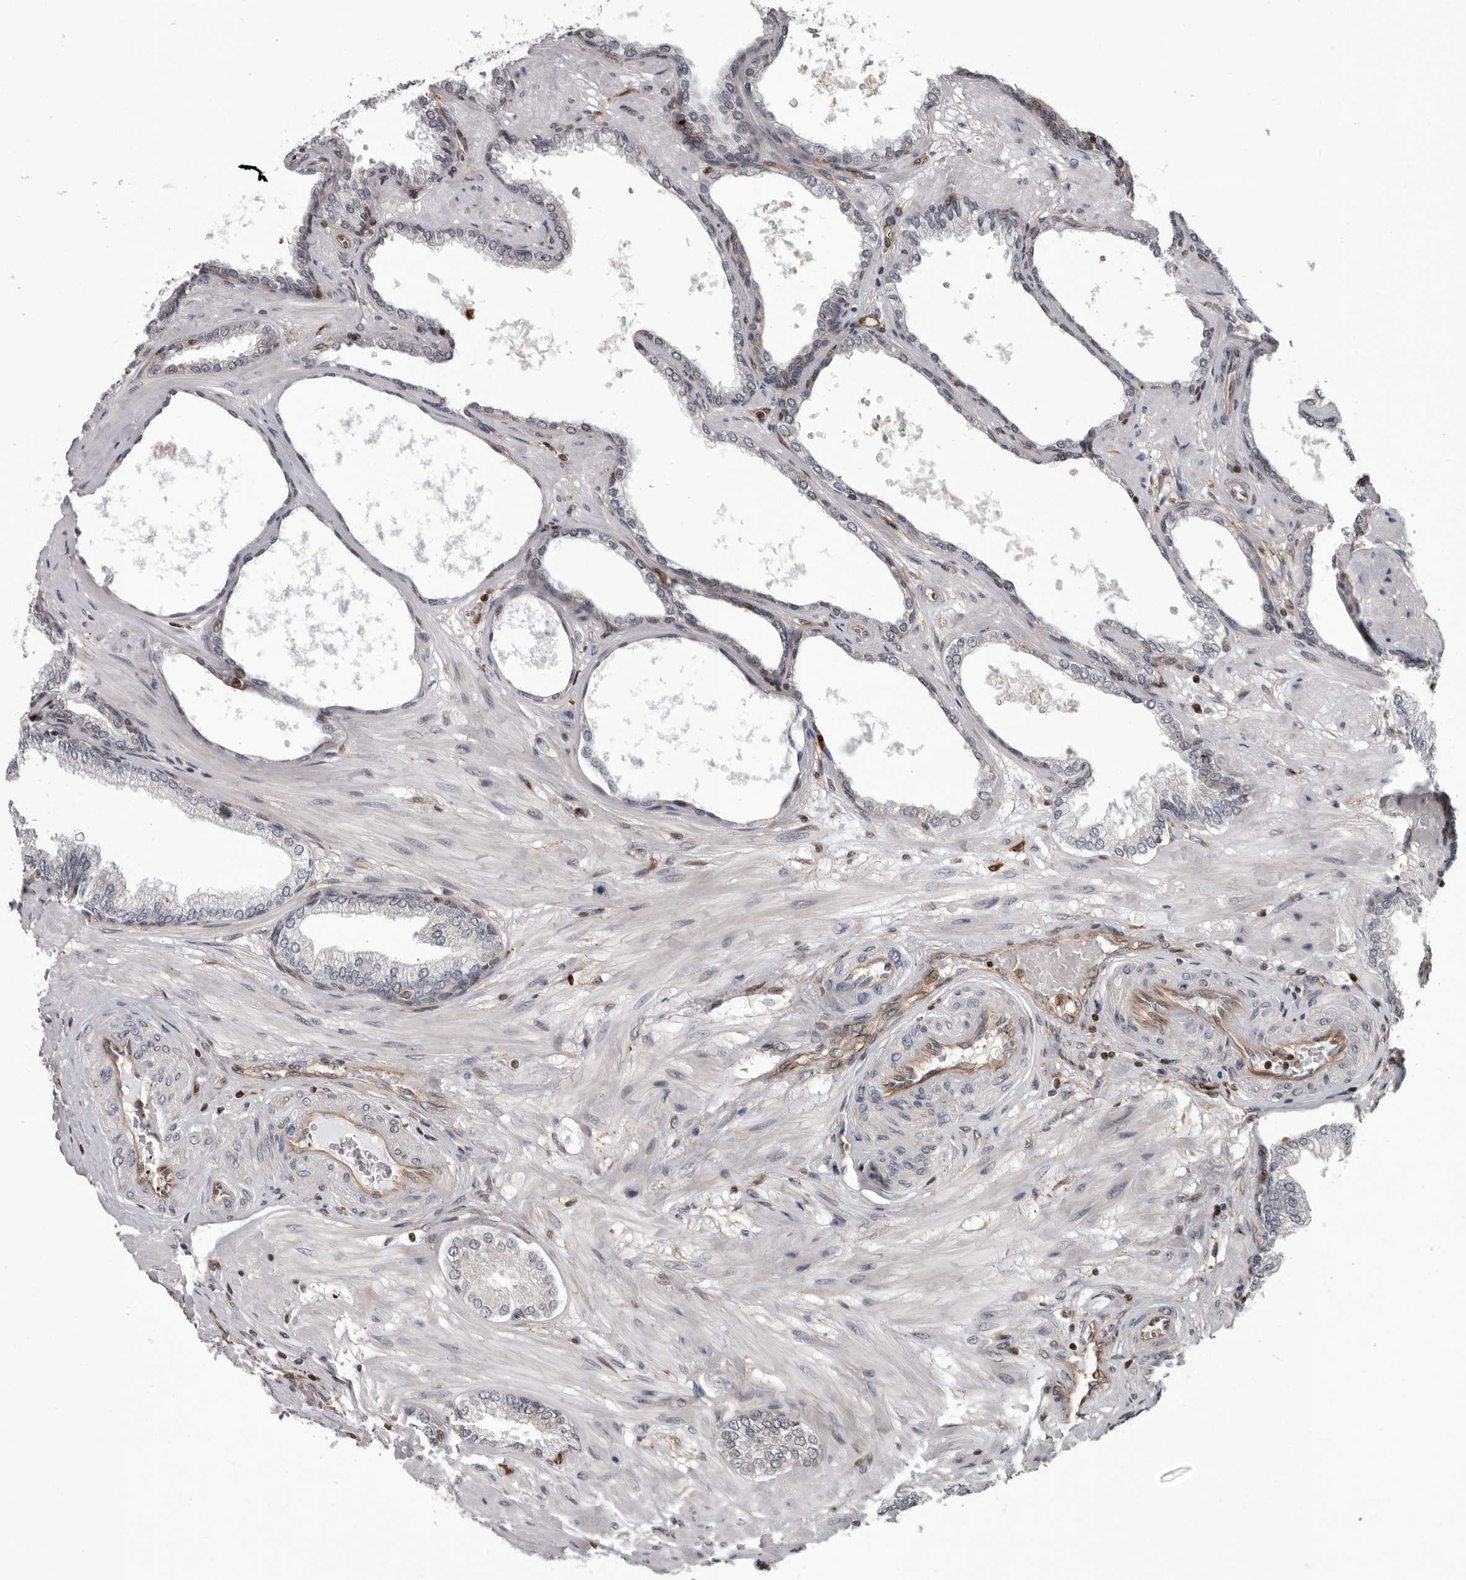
{"staining": {"intensity": "negative", "quantity": "none", "location": "none"}, "tissue": "prostate cancer", "cell_type": "Tumor cells", "image_type": "cancer", "snomed": [{"axis": "morphology", "description": "Adenocarcinoma, Low grade"}, {"axis": "topography", "description": "Prostate"}], "caption": "An IHC histopathology image of prostate adenocarcinoma (low-grade) is shown. There is no staining in tumor cells of prostate adenocarcinoma (low-grade).", "gene": "FGFR4", "patient": {"sex": "male", "age": 60}}